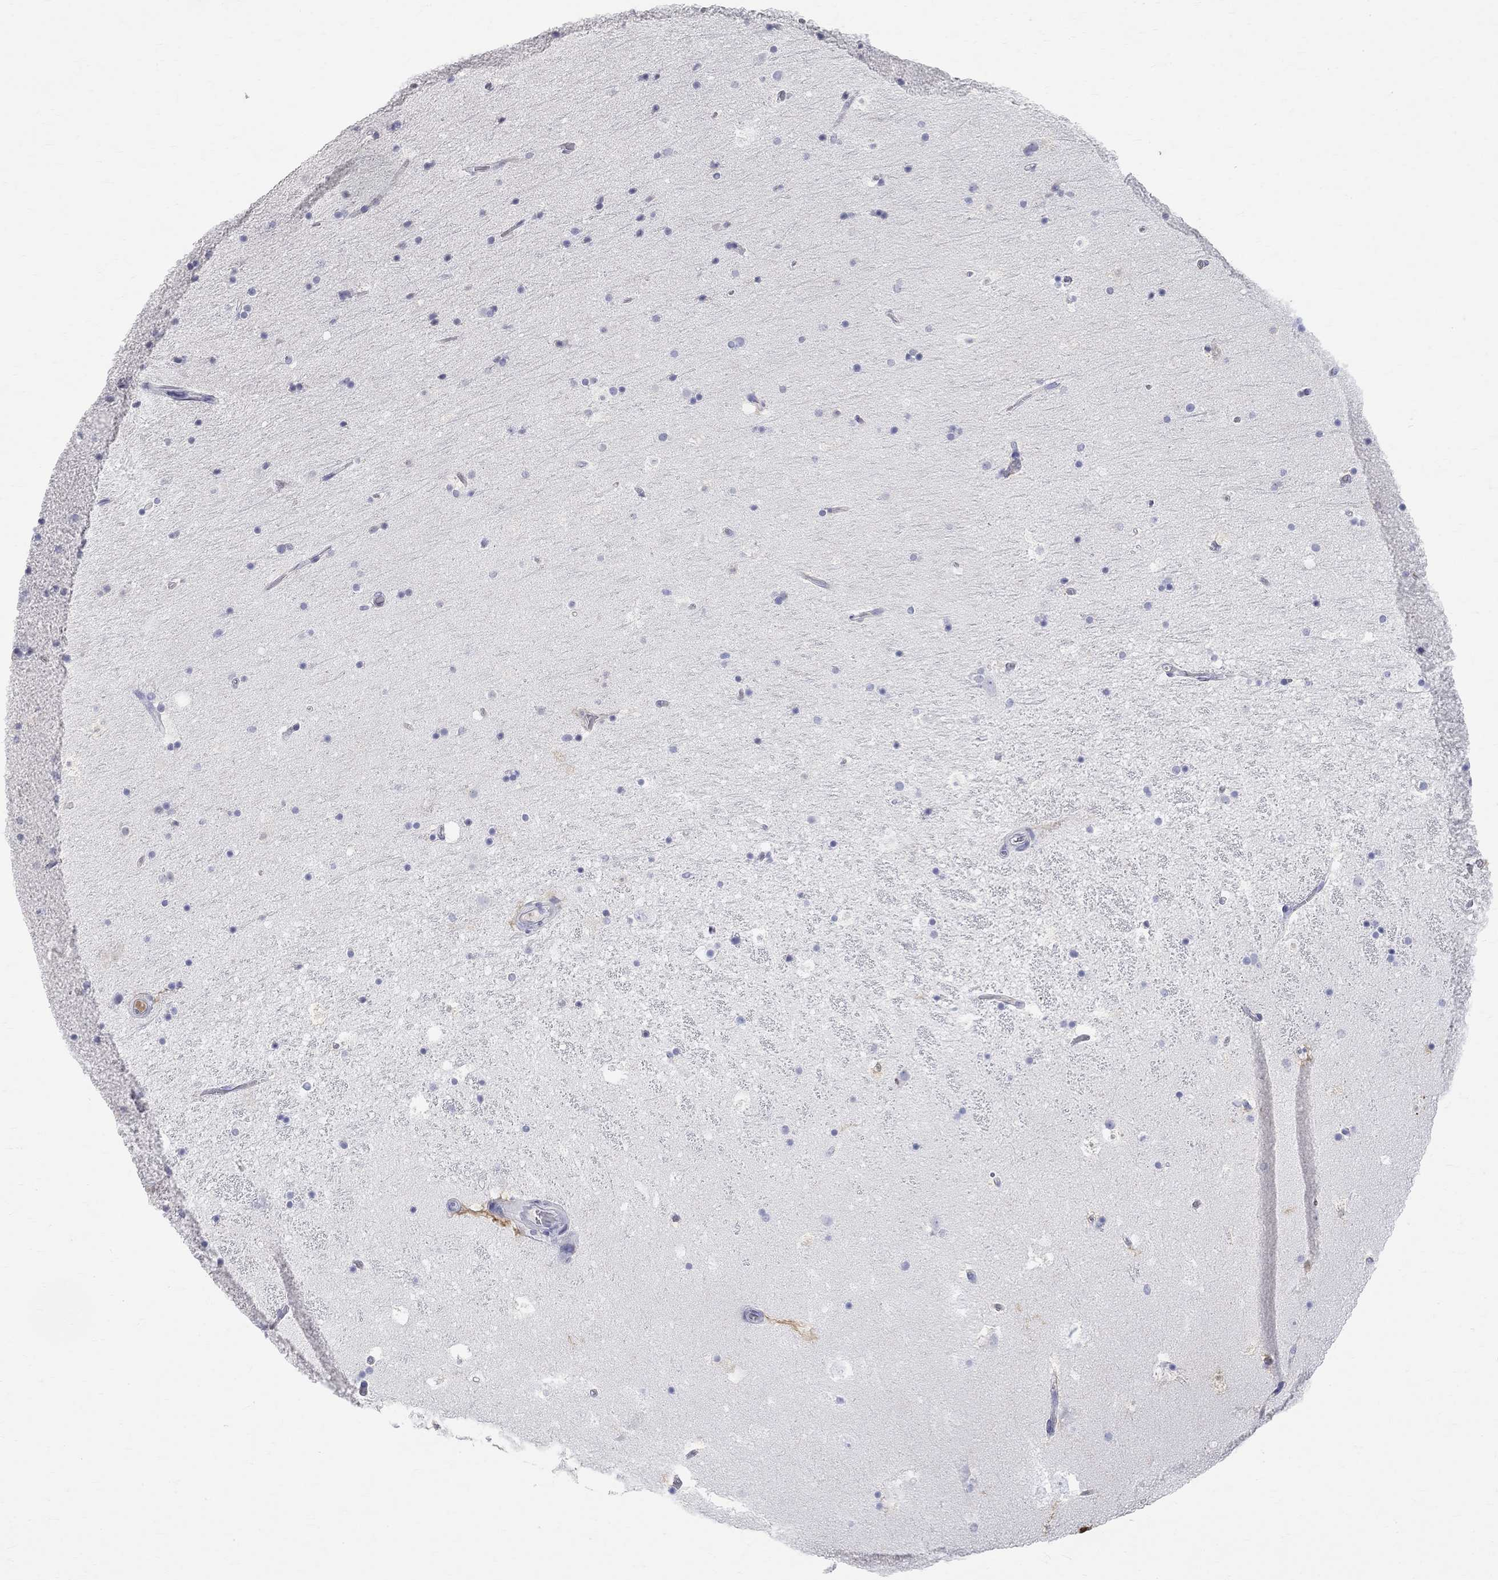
{"staining": {"intensity": "negative", "quantity": "none", "location": "none"}, "tissue": "hippocampus", "cell_type": "Glial cells", "image_type": "normal", "snomed": [{"axis": "morphology", "description": "Normal tissue, NOS"}, {"axis": "topography", "description": "Hippocampus"}], "caption": "Micrograph shows no significant protein staining in glial cells of normal hippocampus.", "gene": "PHOX2B", "patient": {"sex": "male", "age": 51}}